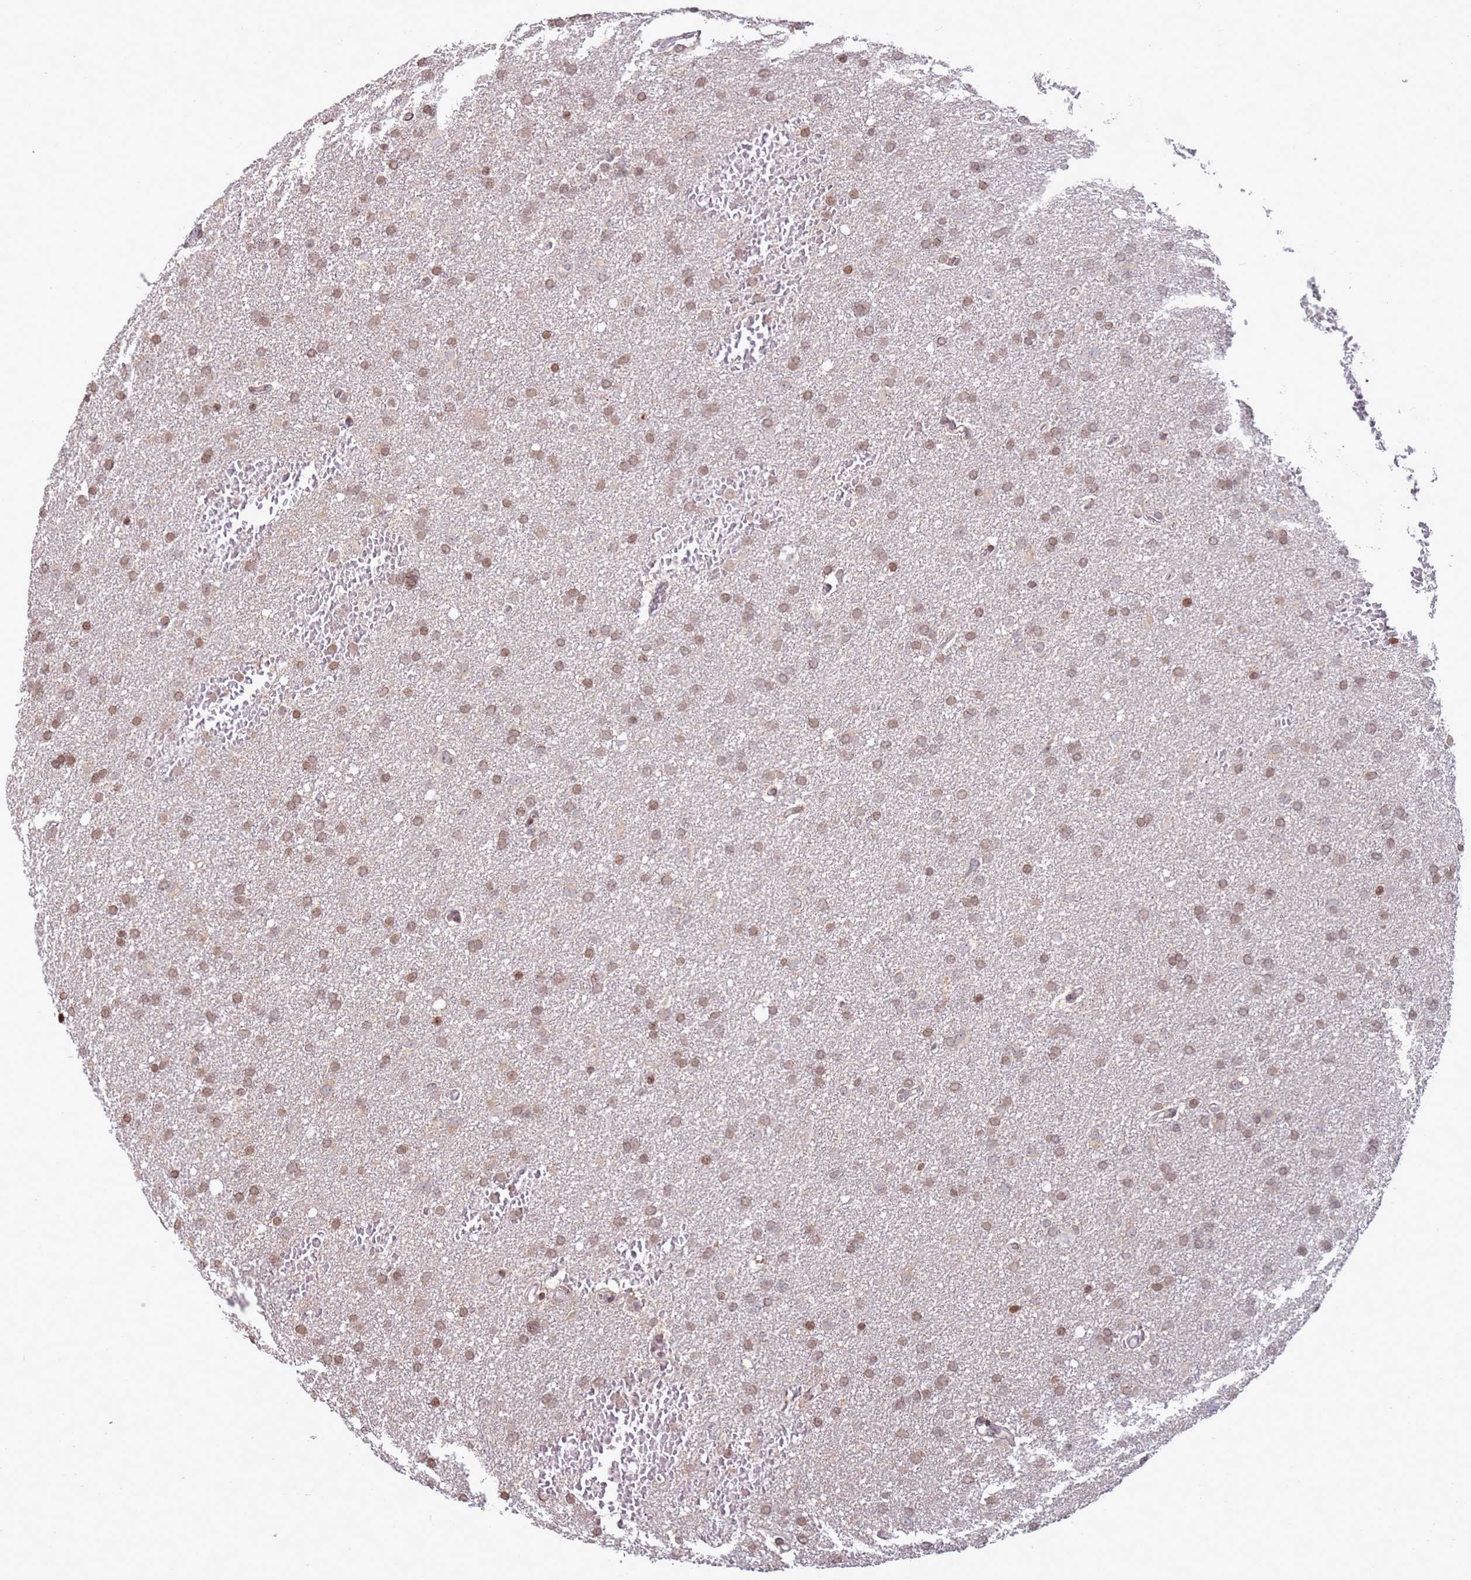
{"staining": {"intensity": "moderate", "quantity": ">75%", "location": "cytoplasmic/membranous"}, "tissue": "glioma", "cell_type": "Tumor cells", "image_type": "cancer", "snomed": [{"axis": "morphology", "description": "Glioma, malignant, High grade"}, {"axis": "topography", "description": "Cerebral cortex"}], "caption": "Protein expression analysis of glioma reveals moderate cytoplasmic/membranous expression in about >75% of tumor cells.", "gene": "SCAF1", "patient": {"sex": "female", "age": 36}}